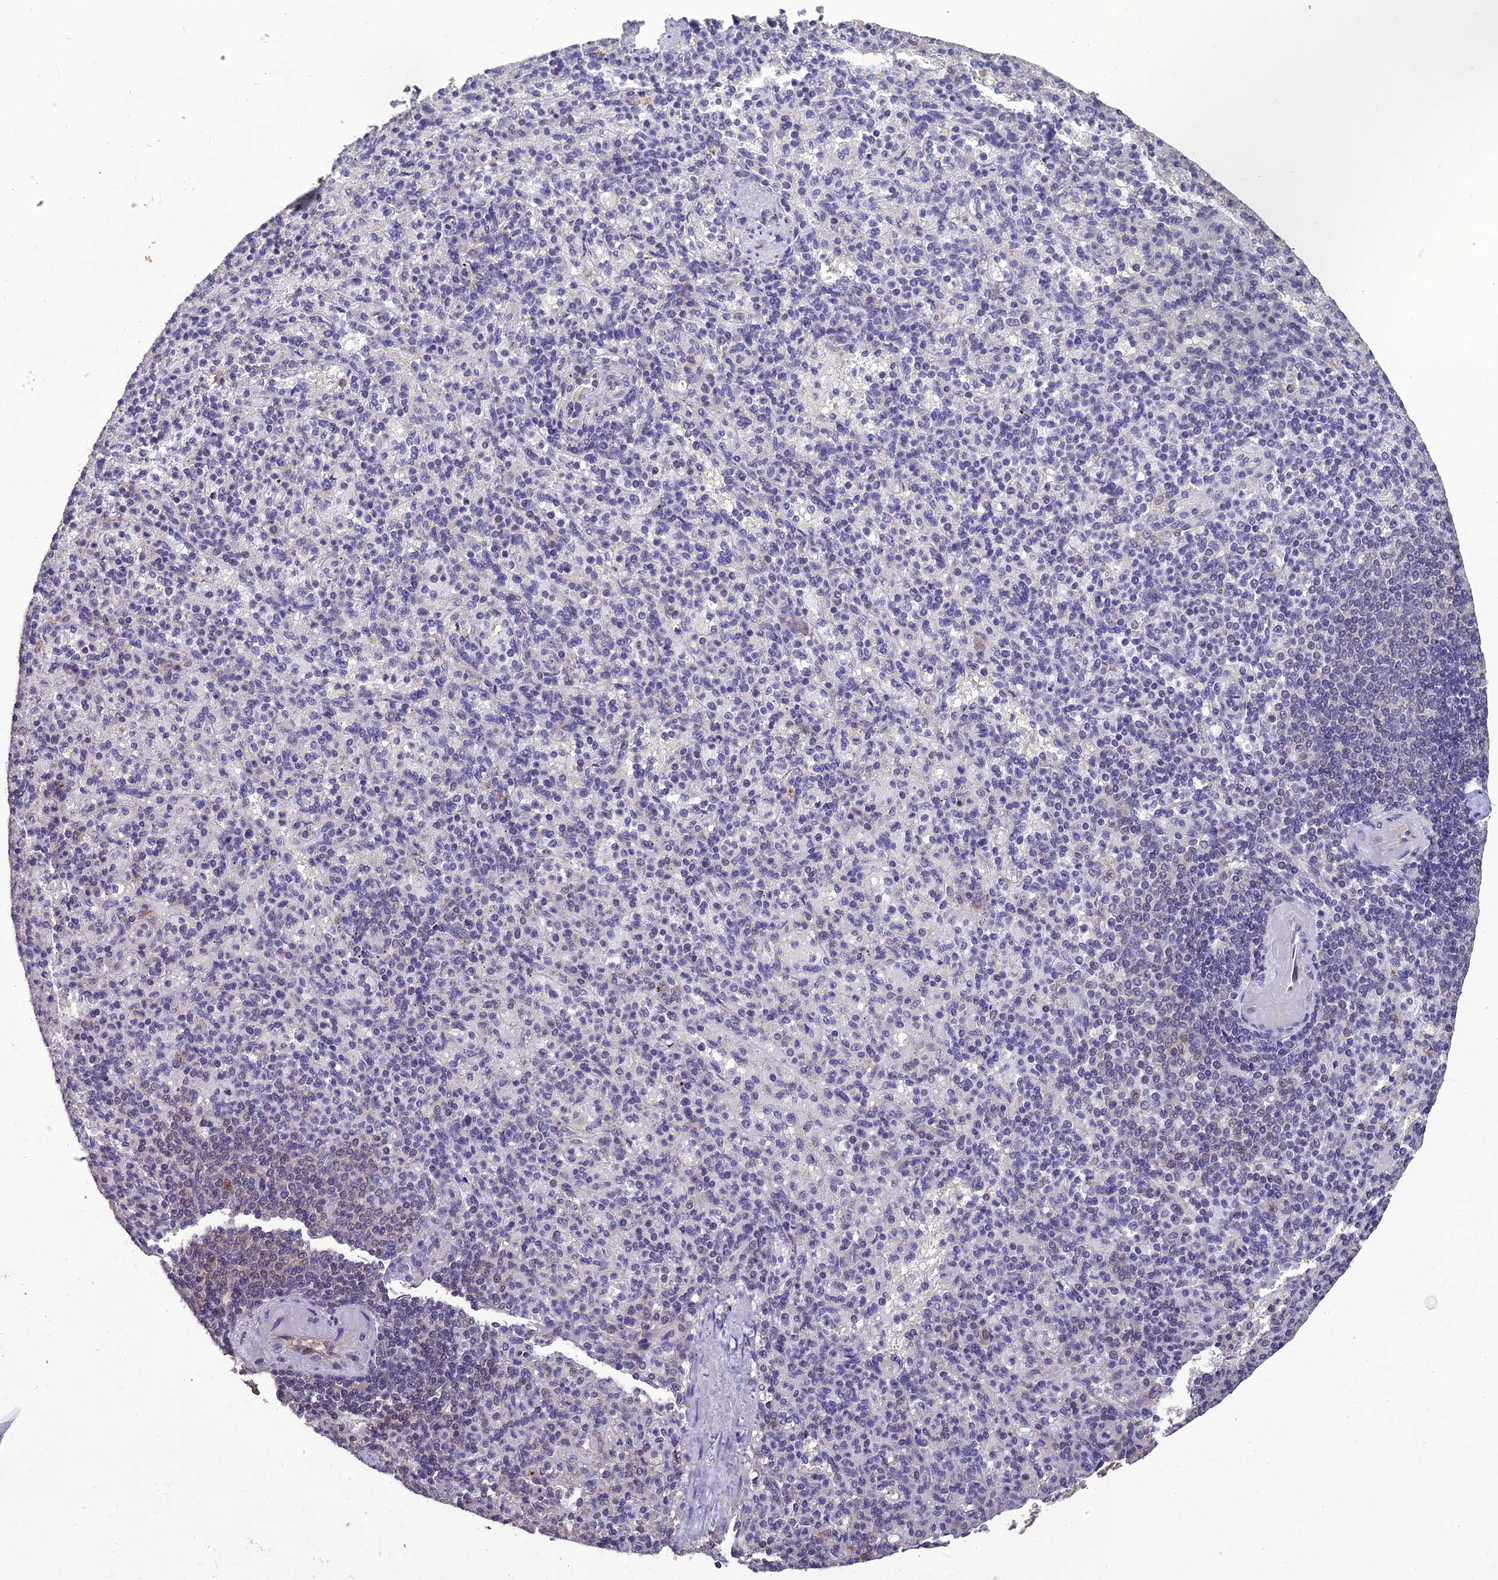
{"staining": {"intensity": "negative", "quantity": "none", "location": "none"}, "tissue": "spleen", "cell_type": "Cells in red pulp", "image_type": "normal", "snomed": [{"axis": "morphology", "description": "Normal tissue, NOS"}, {"axis": "topography", "description": "Spleen"}], "caption": "This is an immunohistochemistry (IHC) image of normal human spleen. There is no expression in cells in red pulp.", "gene": "GRWD1", "patient": {"sex": "female", "age": 74}}